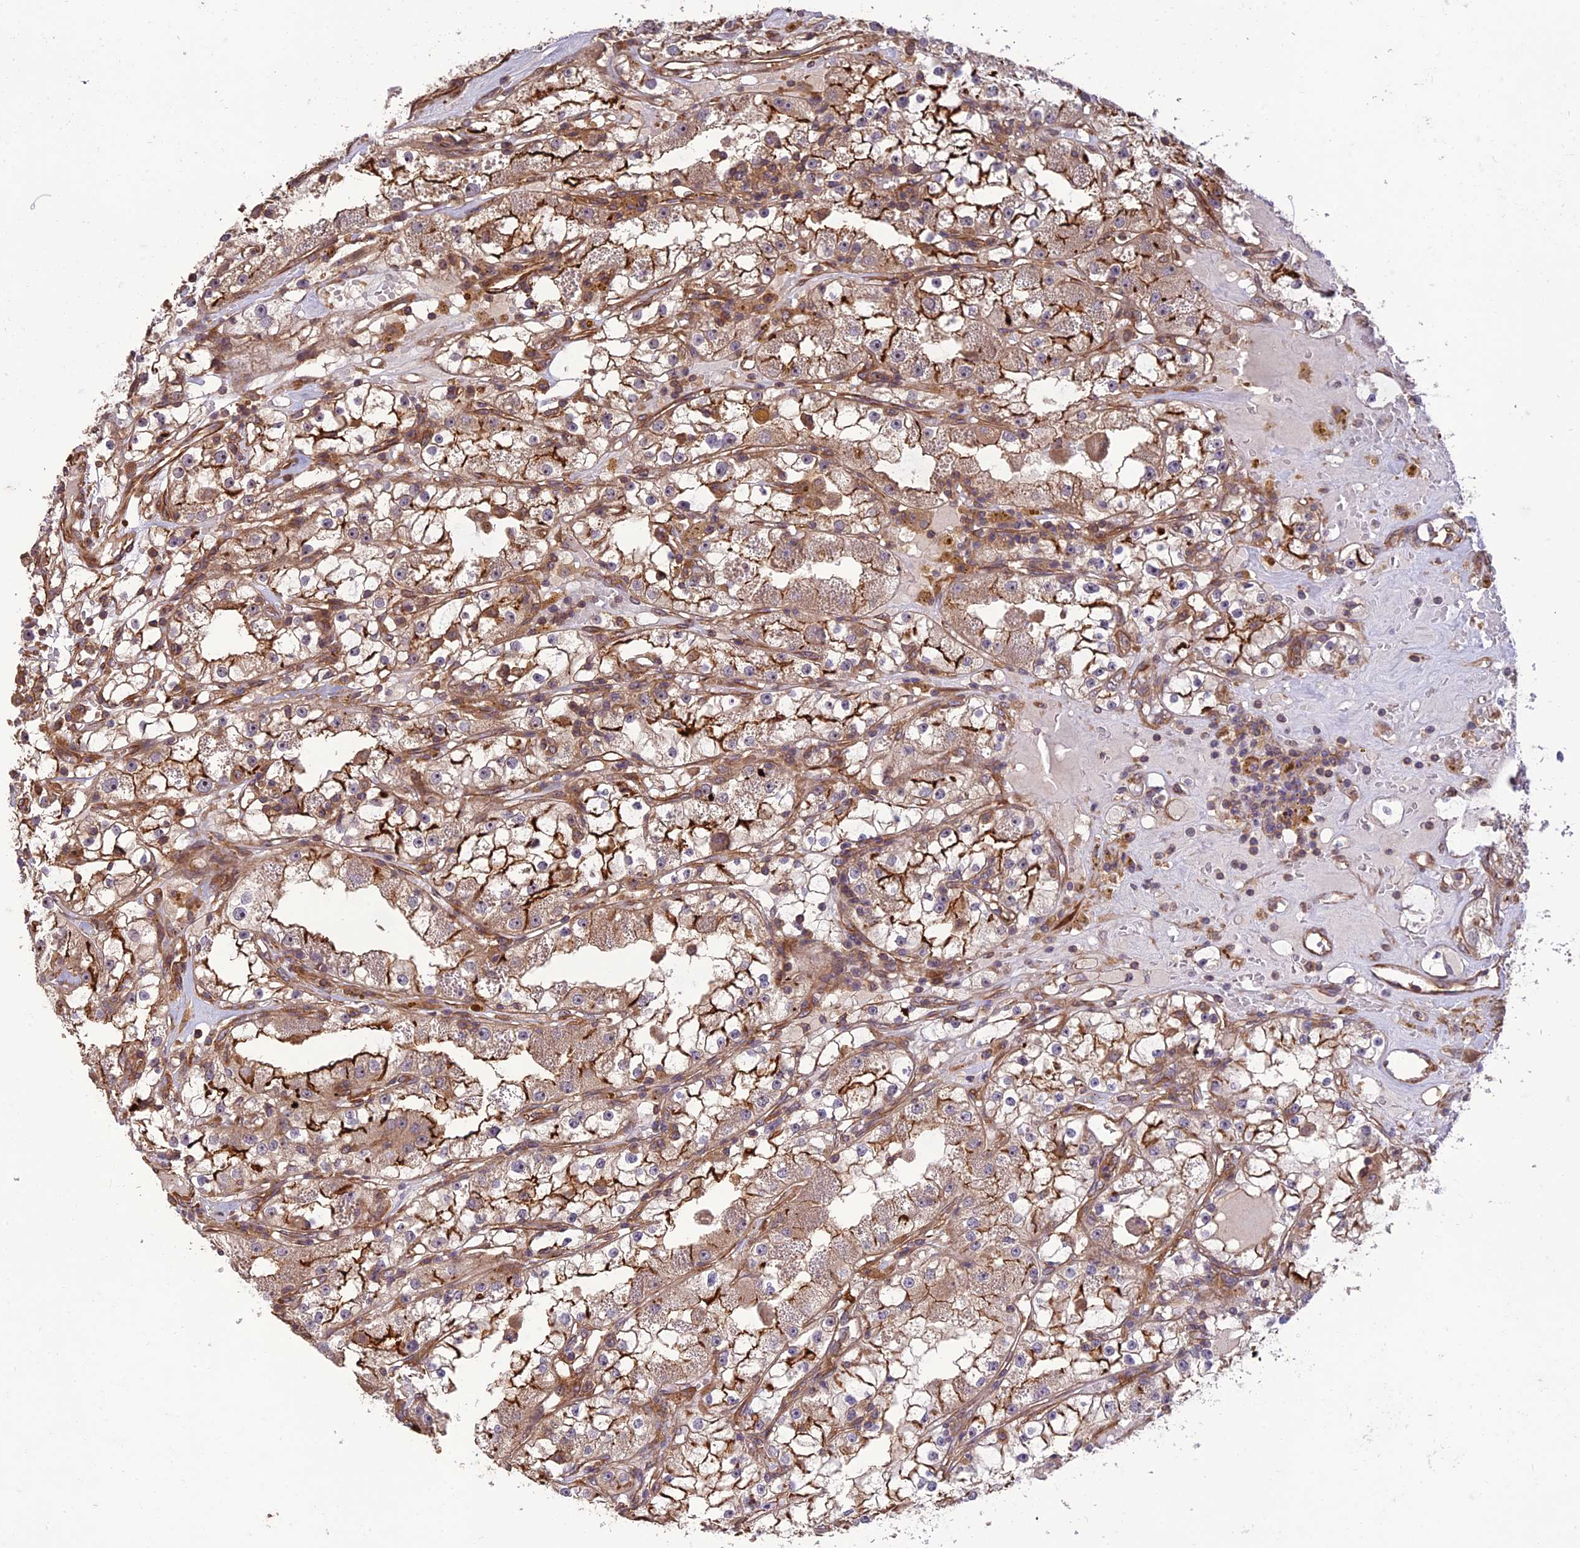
{"staining": {"intensity": "moderate", "quantity": ">75%", "location": "cytoplasmic/membranous"}, "tissue": "renal cancer", "cell_type": "Tumor cells", "image_type": "cancer", "snomed": [{"axis": "morphology", "description": "Adenocarcinoma, NOS"}, {"axis": "topography", "description": "Kidney"}], "caption": "Immunohistochemical staining of human renal cancer (adenocarcinoma) displays medium levels of moderate cytoplasmic/membranous expression in about >75% of tumor cells.", "gene": "TMEM131L", "patient": {"sex": "male", "age": 56}}